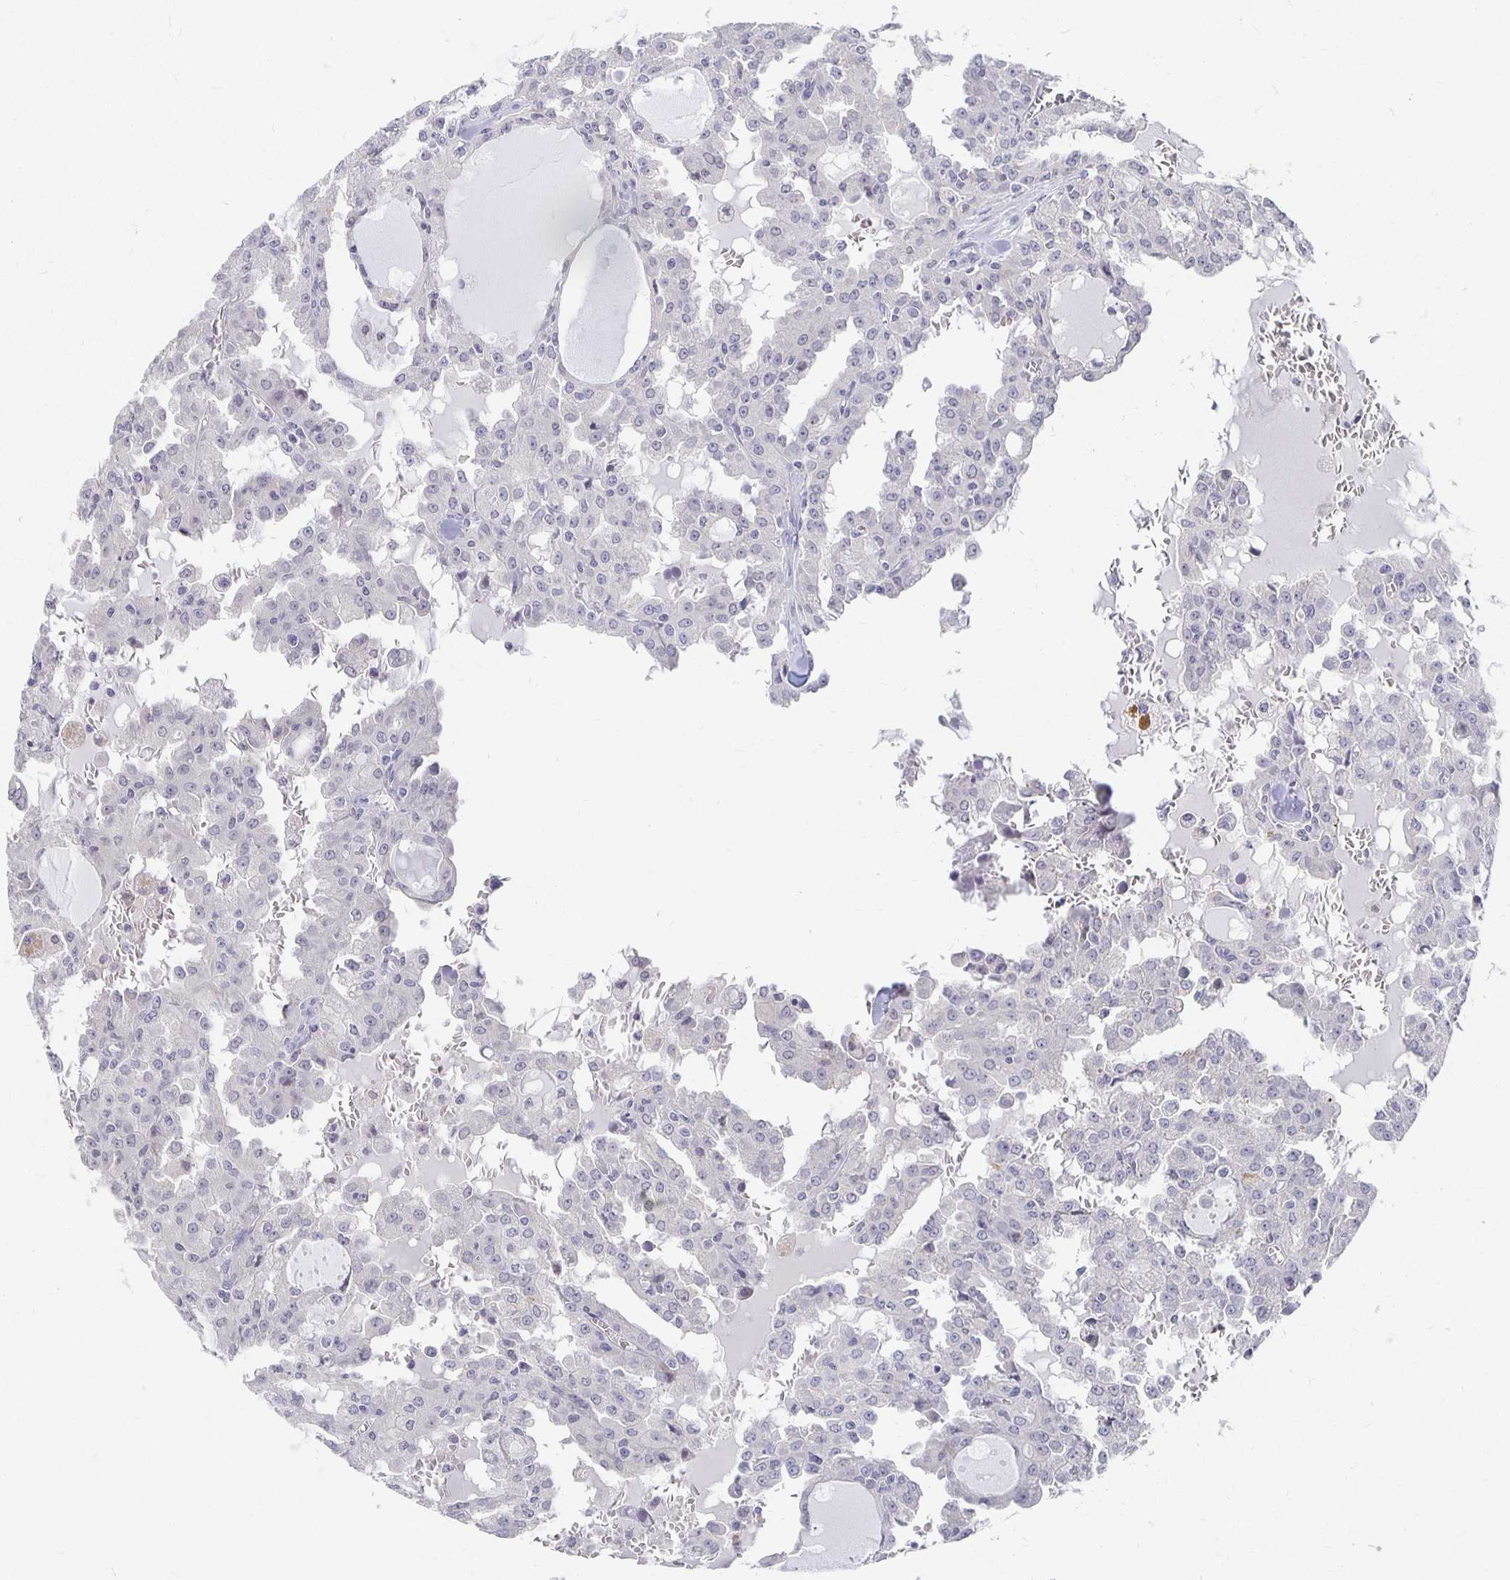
{"staining": {"intensity": "negative", "quantity": "none", "location": "none"}, "tissue": "head and neck cancer", "cell_type": "Tumor cells", "image_type": "cancer", "snomed": [{"axis": "morphology", "description": "Adenocarcinoma, NOS"}, {"axis": "topography", "description": "Head-Neck"}], "caption": "An image of head and neck cancer stained for a protein shows no brown staining in tumor cells. Brightfield microscopy of IHC stained with DAB (3,3'-diaminobenzidine) (brown) and hematoxylin (blue), captured at high magnification.", "gene": "FKRP", "patient": {"sex": "male", "age": 64}}